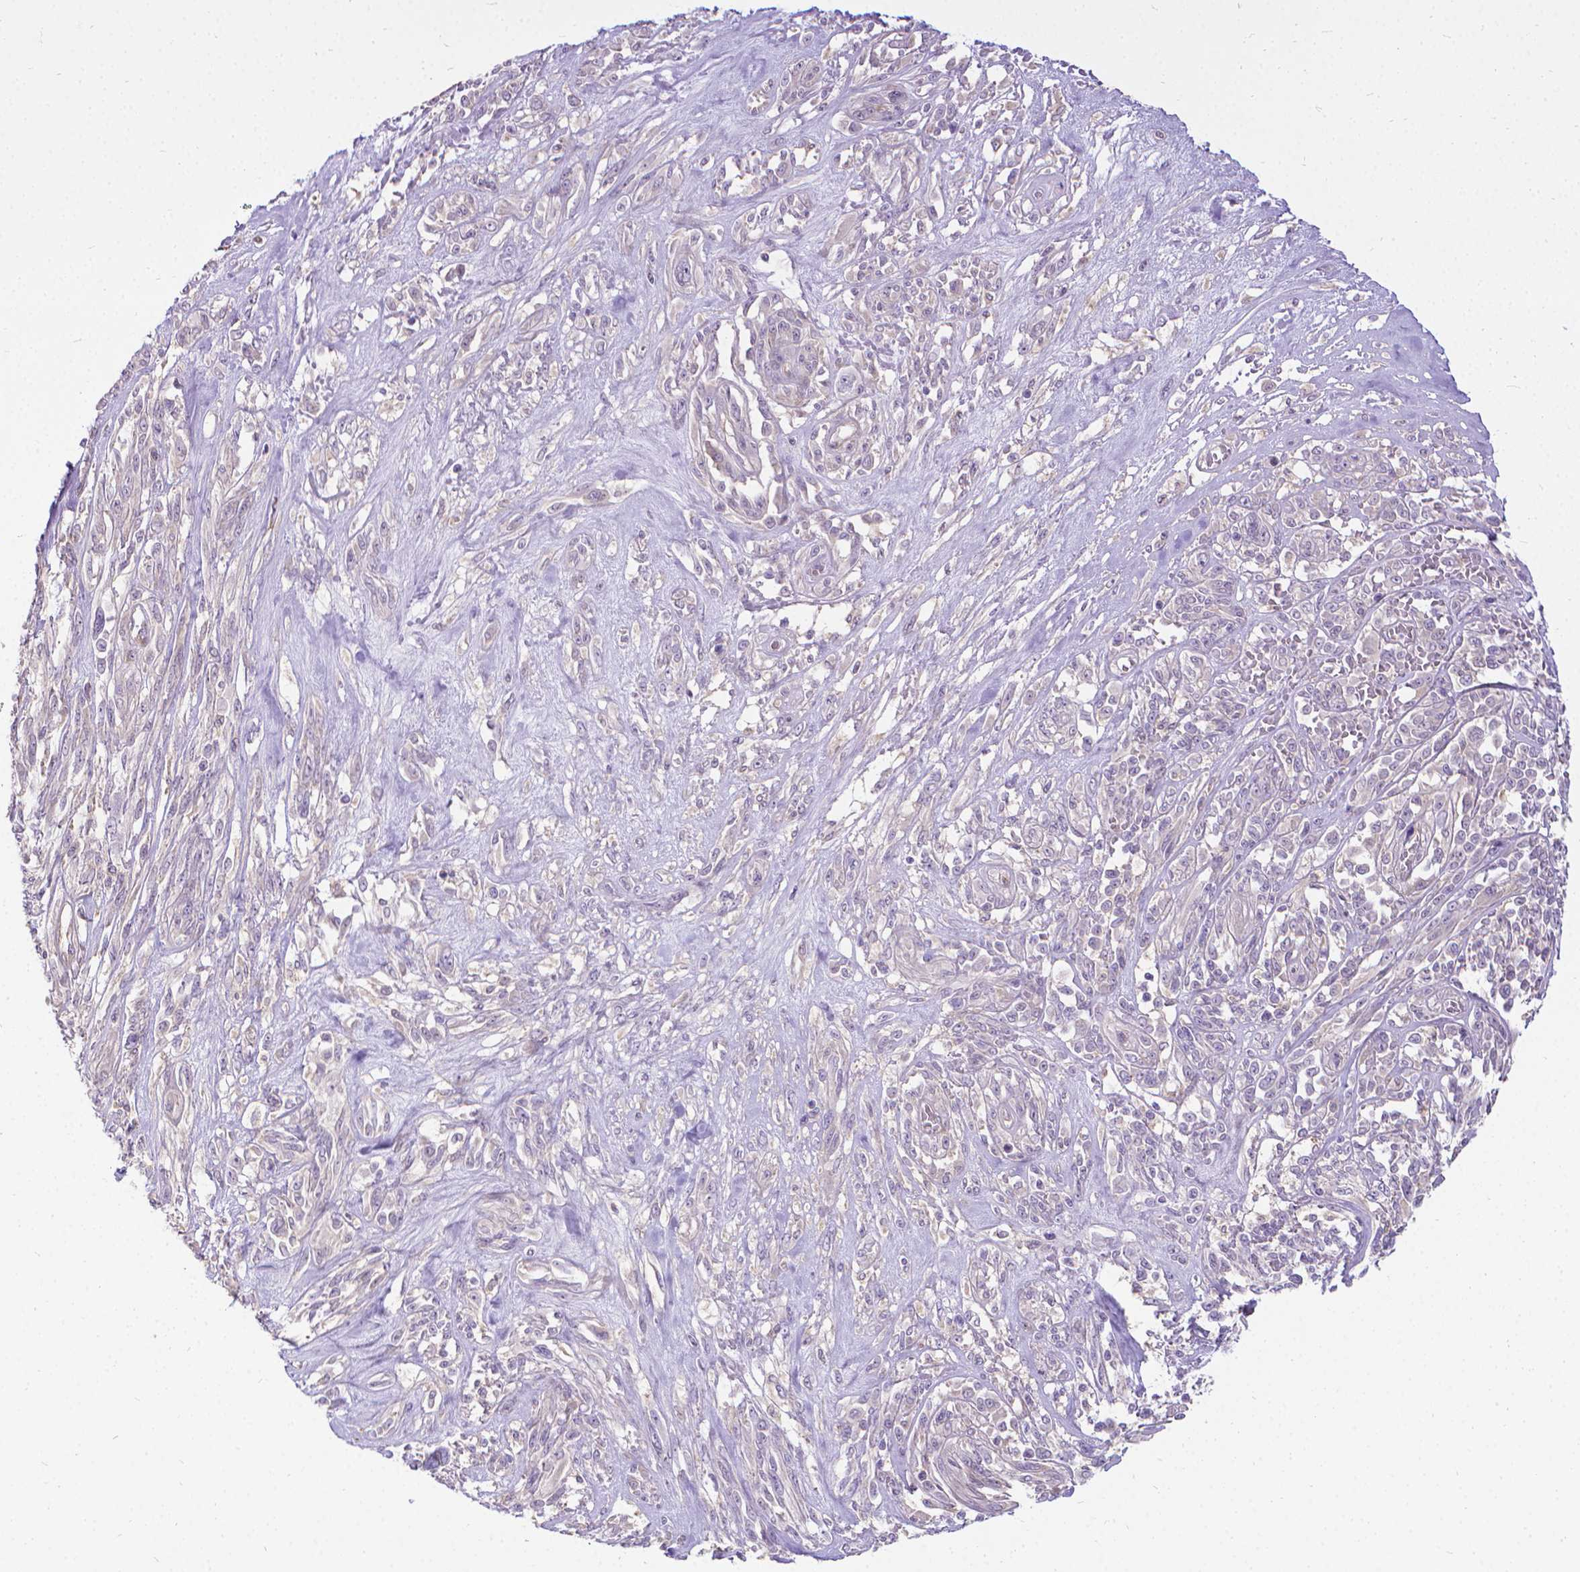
{"staining": {"intensity": "negative", "quantity": "none", "location": "none"}, "tissue": "melanoma", "cell_type": "Tumor cells", "image_type": "cancer", "snomed": [{"axis": "morphology", "description": "Malignant melanoma, NOS"}, {"axis": "topography", "description": "Skin"}], "caption": "Immunohistochemistry (IHC) image of malignant melanoma stained for a protein (brown), which reveals no staining in tumor cells. (DAB IHC visualized using brightfield microscopy, high magnification).", "gene": "CFAP299", "patient": {"sex": "female", "age": 91}}